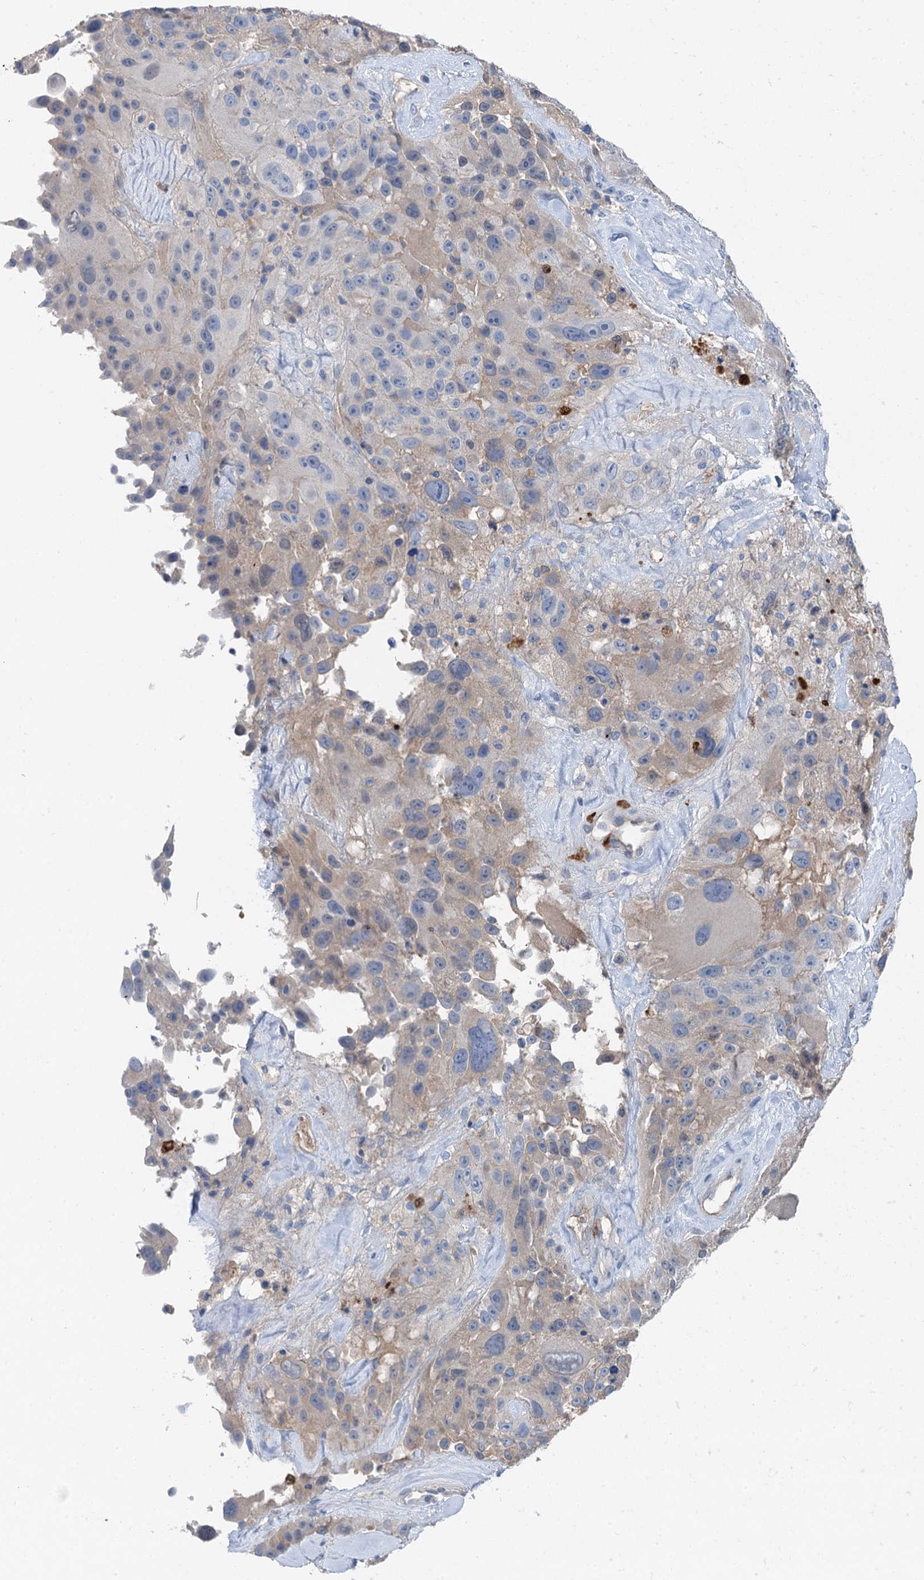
{"staining": {"intensity": "negative", "quantity": "none", "location": "none"}, "tissue": "melanoma", "cell_type": "Tumor cells", "image_type": "cancer", "snomed": [{"axis": "morphology", "description": "Malignant melanoma, Metastatic site"}, {"axis": "topography", "description": "Lymph node"}], "caption": "Human melanoma stained for a protein using immunohistochemistry demonstrates no staining in tumor cells.", "gene": "OTOA", "patient": {"sex": "male", "age": 62}}